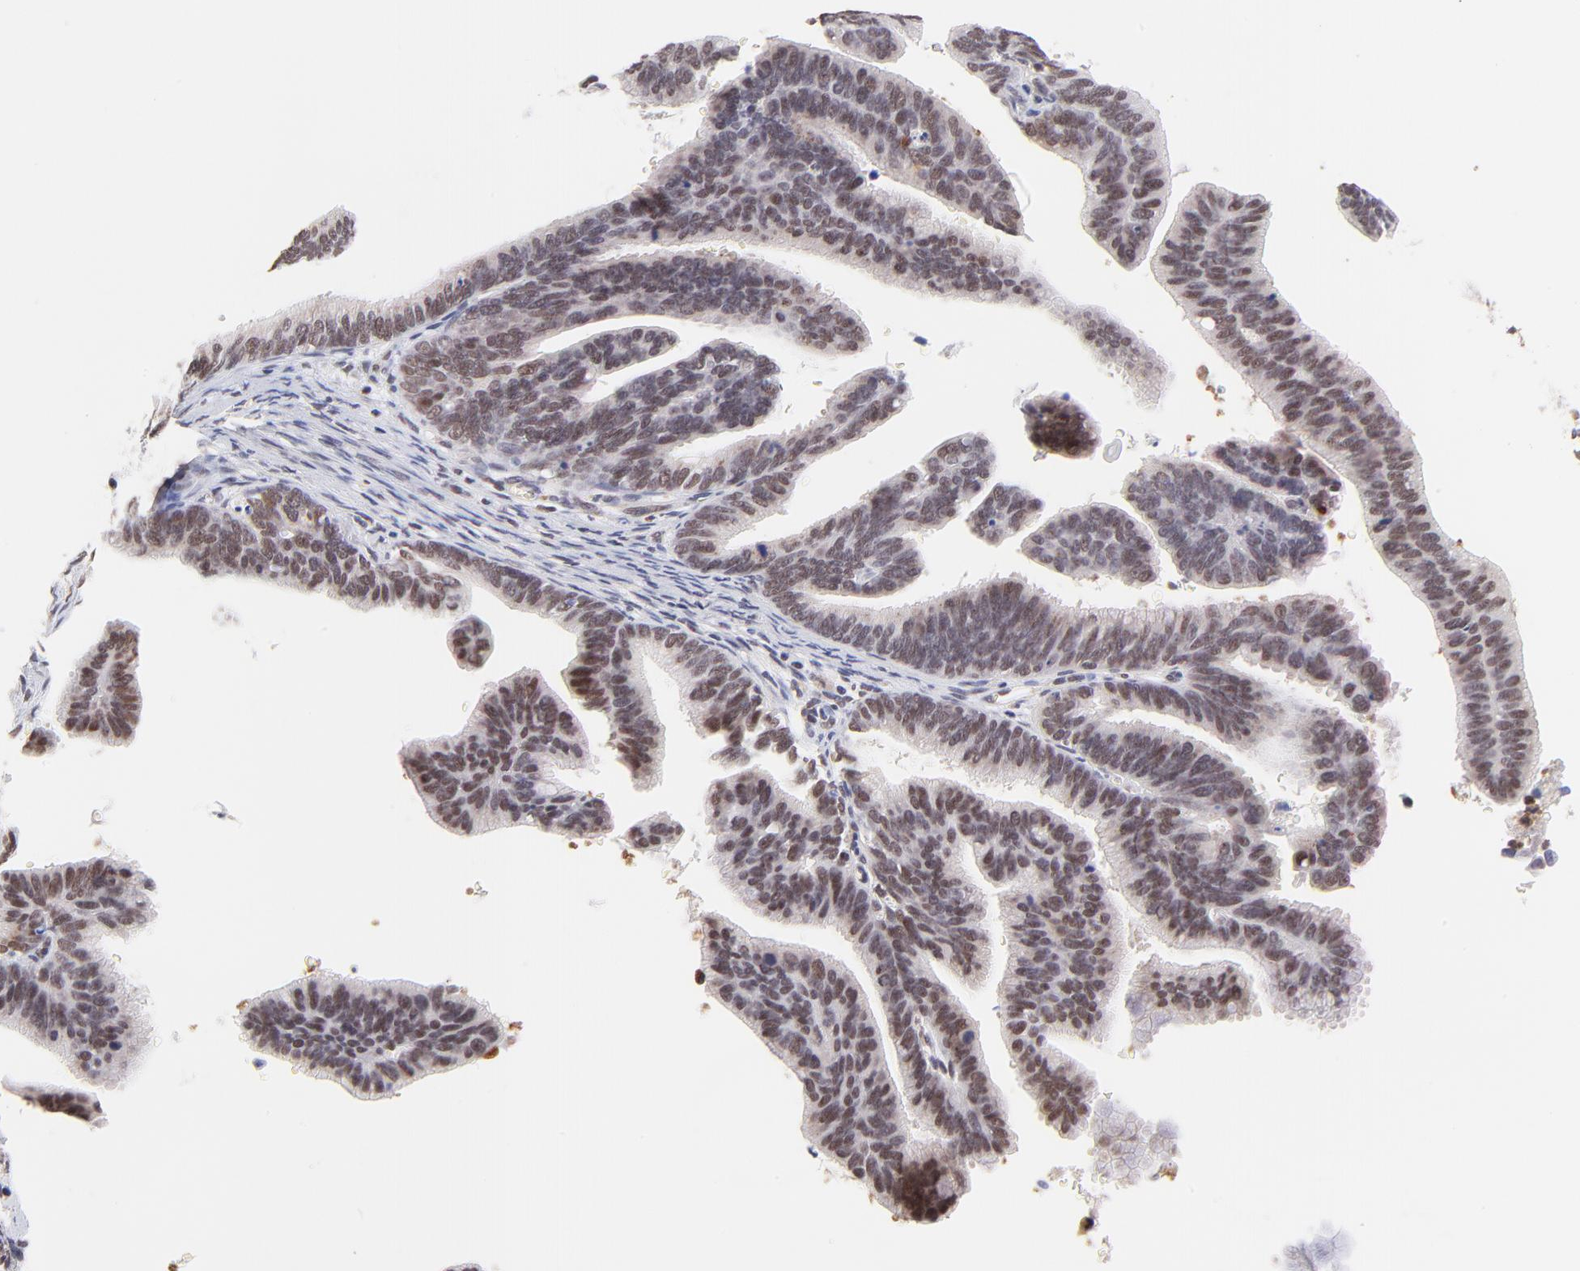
{"staining": {"intensity": "weak", "quantity": ">75%", "location": "nuclear"}, "tissue": "cervical cancer", "cell_type": "Tumor cells", "image_type": "cancer", "snomed": [{"axis": "morphology", "description": "Adenocarcinoma, NOS"}, {"axis": "topography", "description": "Cervix"}], "caption": "High-magnification brightfield microscopy of cervical cancer (adenocarcinoma) stained with DAB (3,3'-diaminobenzidine) (brown) and counterstained with hematoxylin (blue). tumor cells exhibit weak nuclear positivity is present in approximately>75% of cells.", "gene": "MED12", "patient": {"sex": "female", "age": 47}}